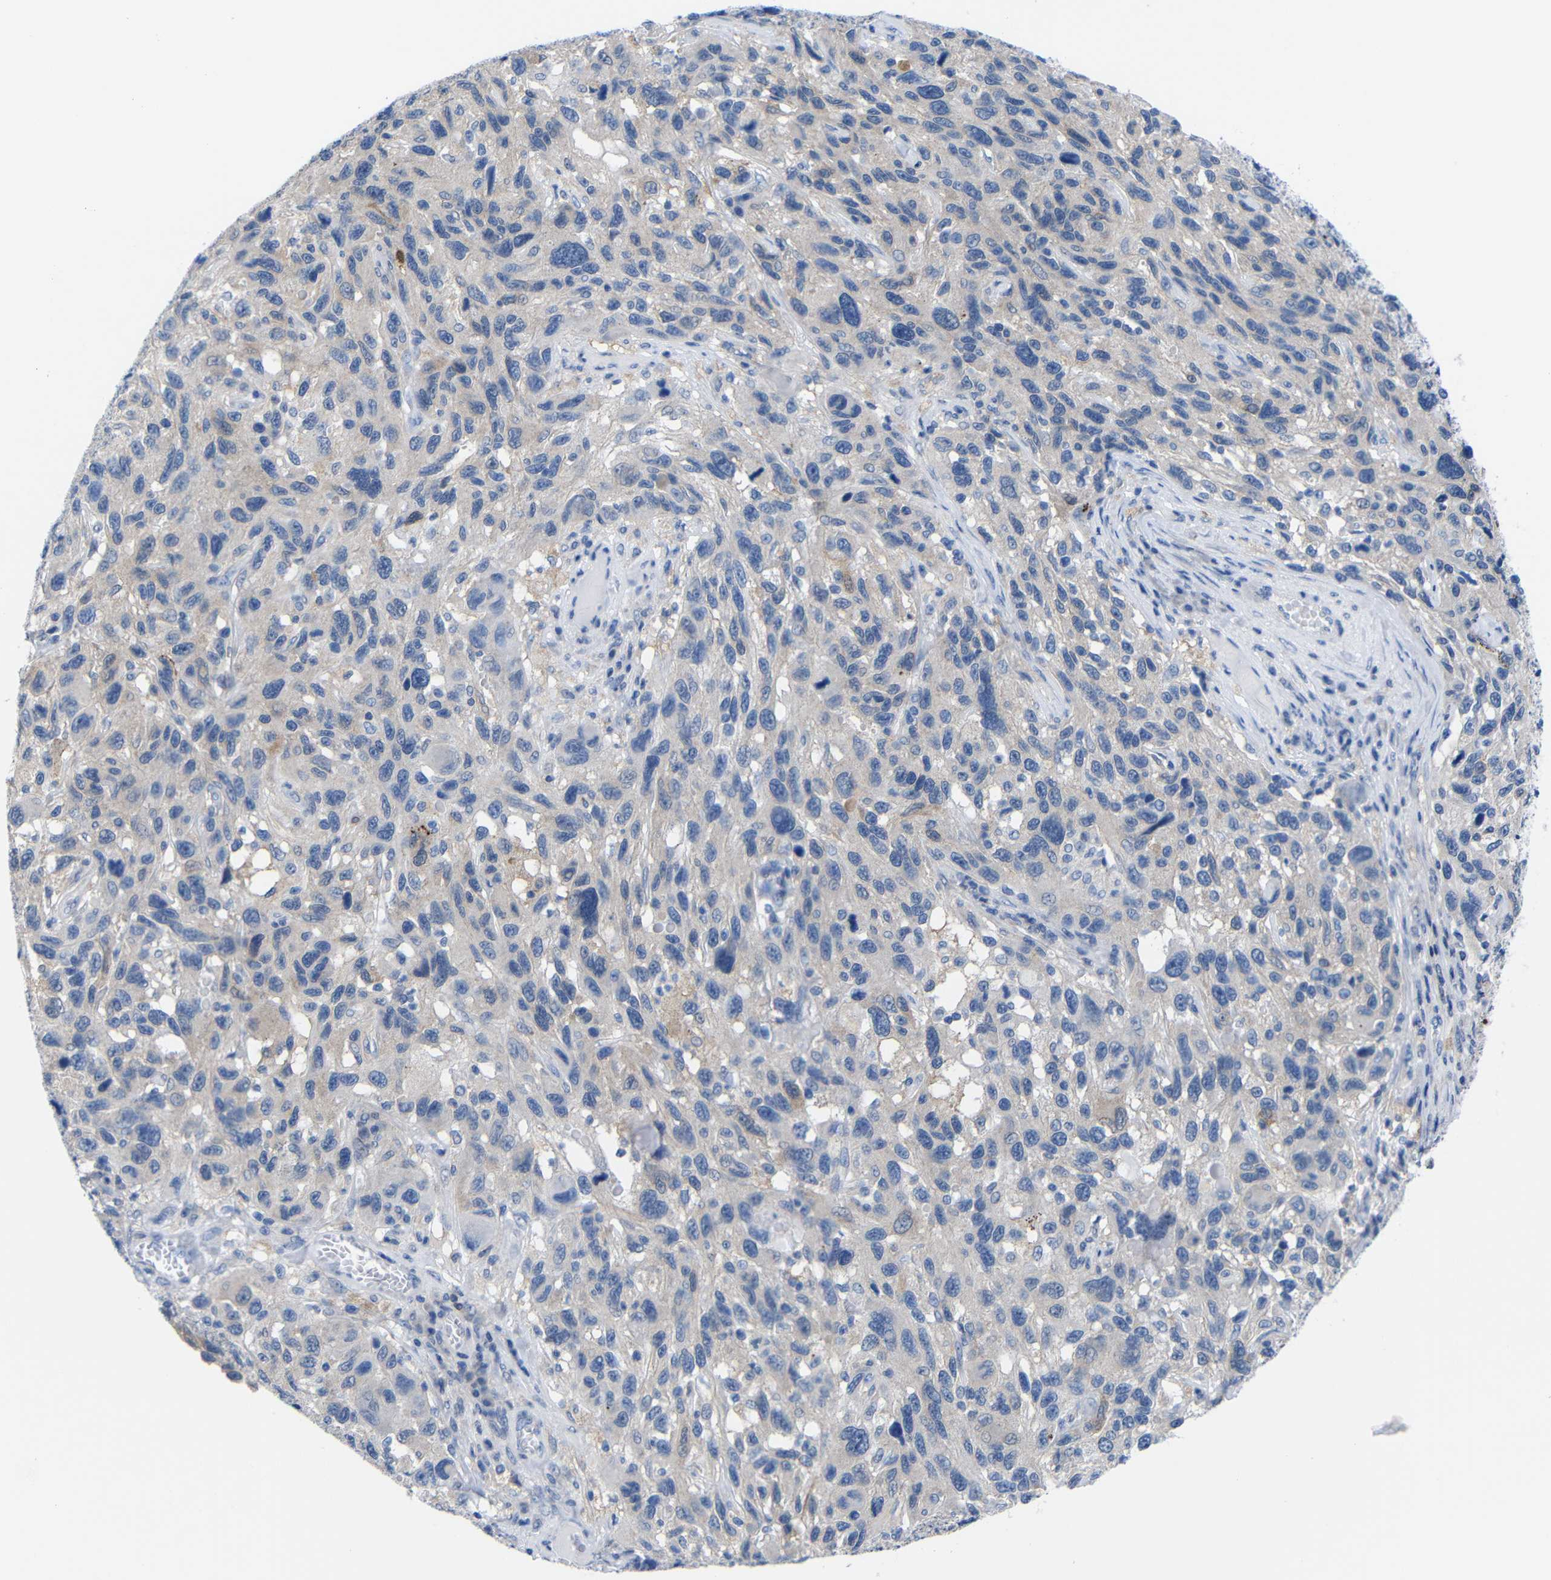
{"staining": {"intensity": "weak", "quantity": "<25%", "location": "cytoplasmic/membranous"}, "tissue": "melanoma", "cell_type": "Tumor cells", "image_type": "cancer", "snomed": [{"axis": "morphology", "description": "Malignant melanoma, NOS"}, {"axis": "topography", "description": "Skin"}], "caption": "This is an immunohistochemistry histopathology image of human melanoma. There is no staining in tumor cells.", "gene": "PEBP1", "patient": {"sex": "male", "age": 53}}